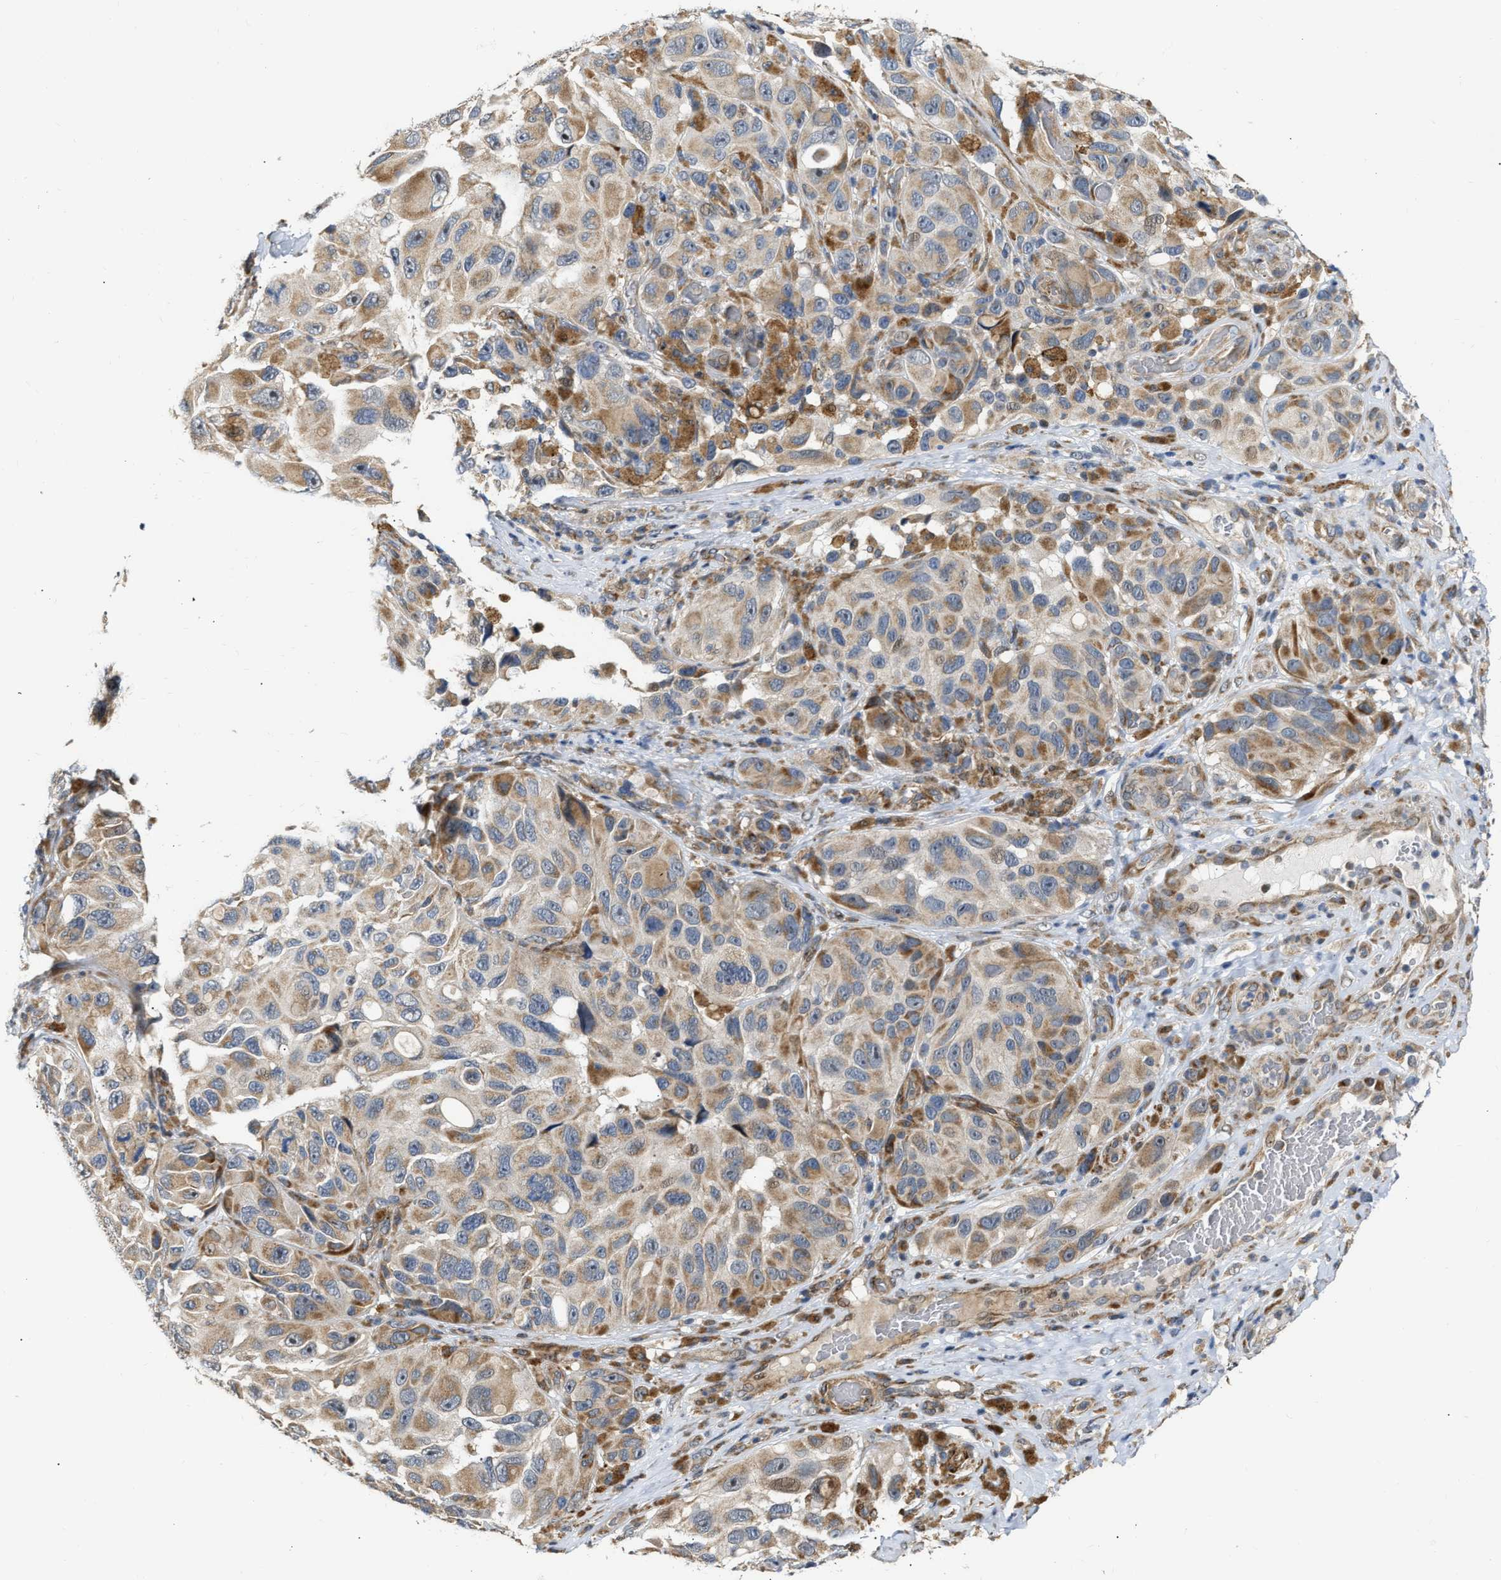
{"staining": {"intensity": "weak", "quantity": ">75%", "location": "cytoplasmic/membranous"}, "tissue": "melanoma", "cell_type": "Tumor cells", "image_type": "cancer", "snomed": [{"axis": "morphology", "description": "Malignant melanoma, NOS"}, {"axis": "topography", "description": "Skin"}], "caption": "A brown stain shows weak cytoplasmic/membranous positivity of a protein in human malignant melanoma tumor cells.", "gene": "DEPTOR", "patient": {"sex": "female", "age": 73}}